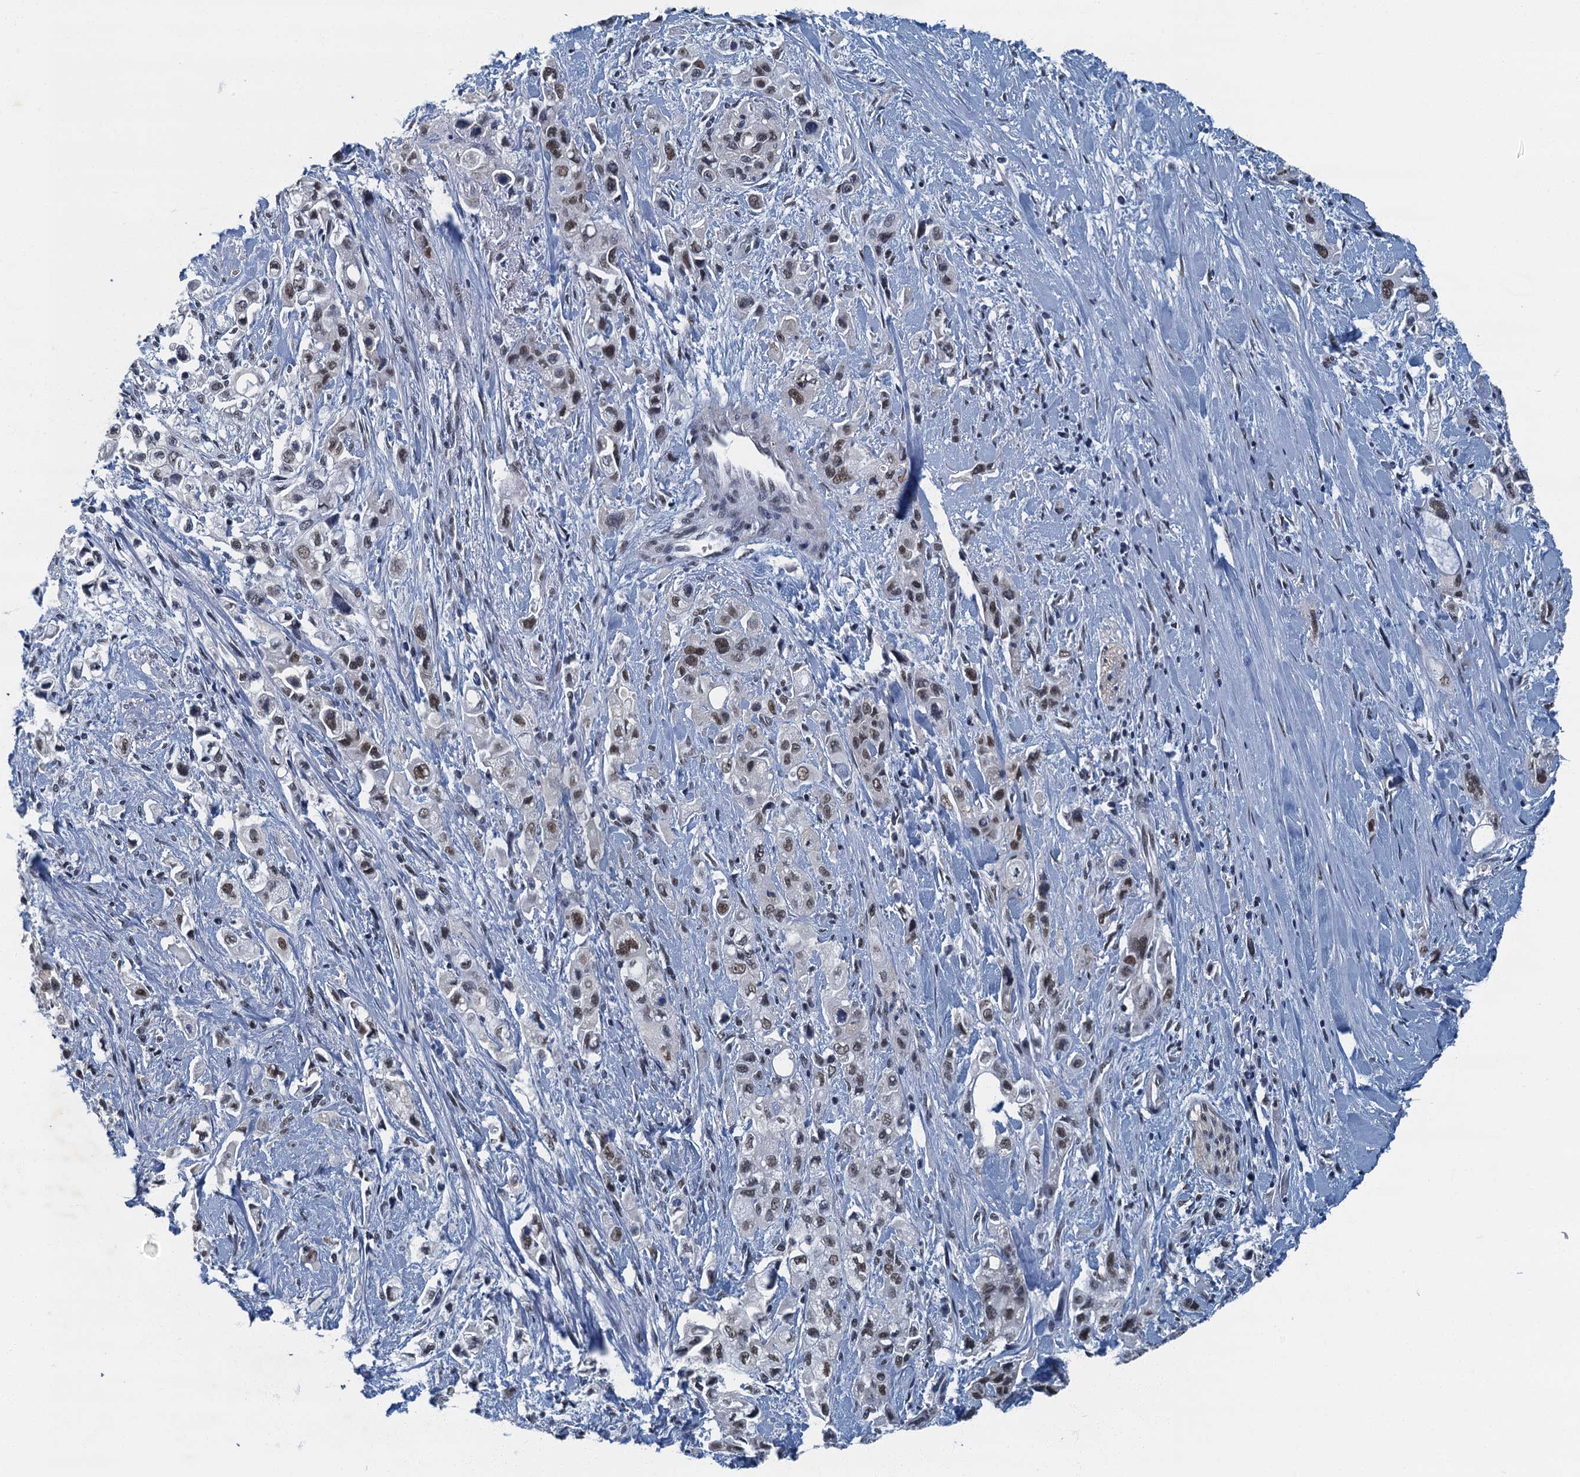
{"staining": {"intensity": "moderate", "quantity": ">75%", "location": "nuclear"}, "tissue": "pancreatic cancer", "cell_type": "Tumor cells", "image_type": "cancer", "snomed": [{"axis": "morphology", "description": "Adenocarcinoma, NOS"}, {"axis": "topography", "description": "Pancreas"}], "caption": "High-magnification brightfield microscopy of pancreatic adenocarcinoma stained with DAB (brown) and counterstained with hematoxylin (blue). tumor cells exhibit moderate nuclear expression is appreciated in approximately>75% of cells.", "gene": "GADL1", "patient": {"sex": "female", "age": 66}}